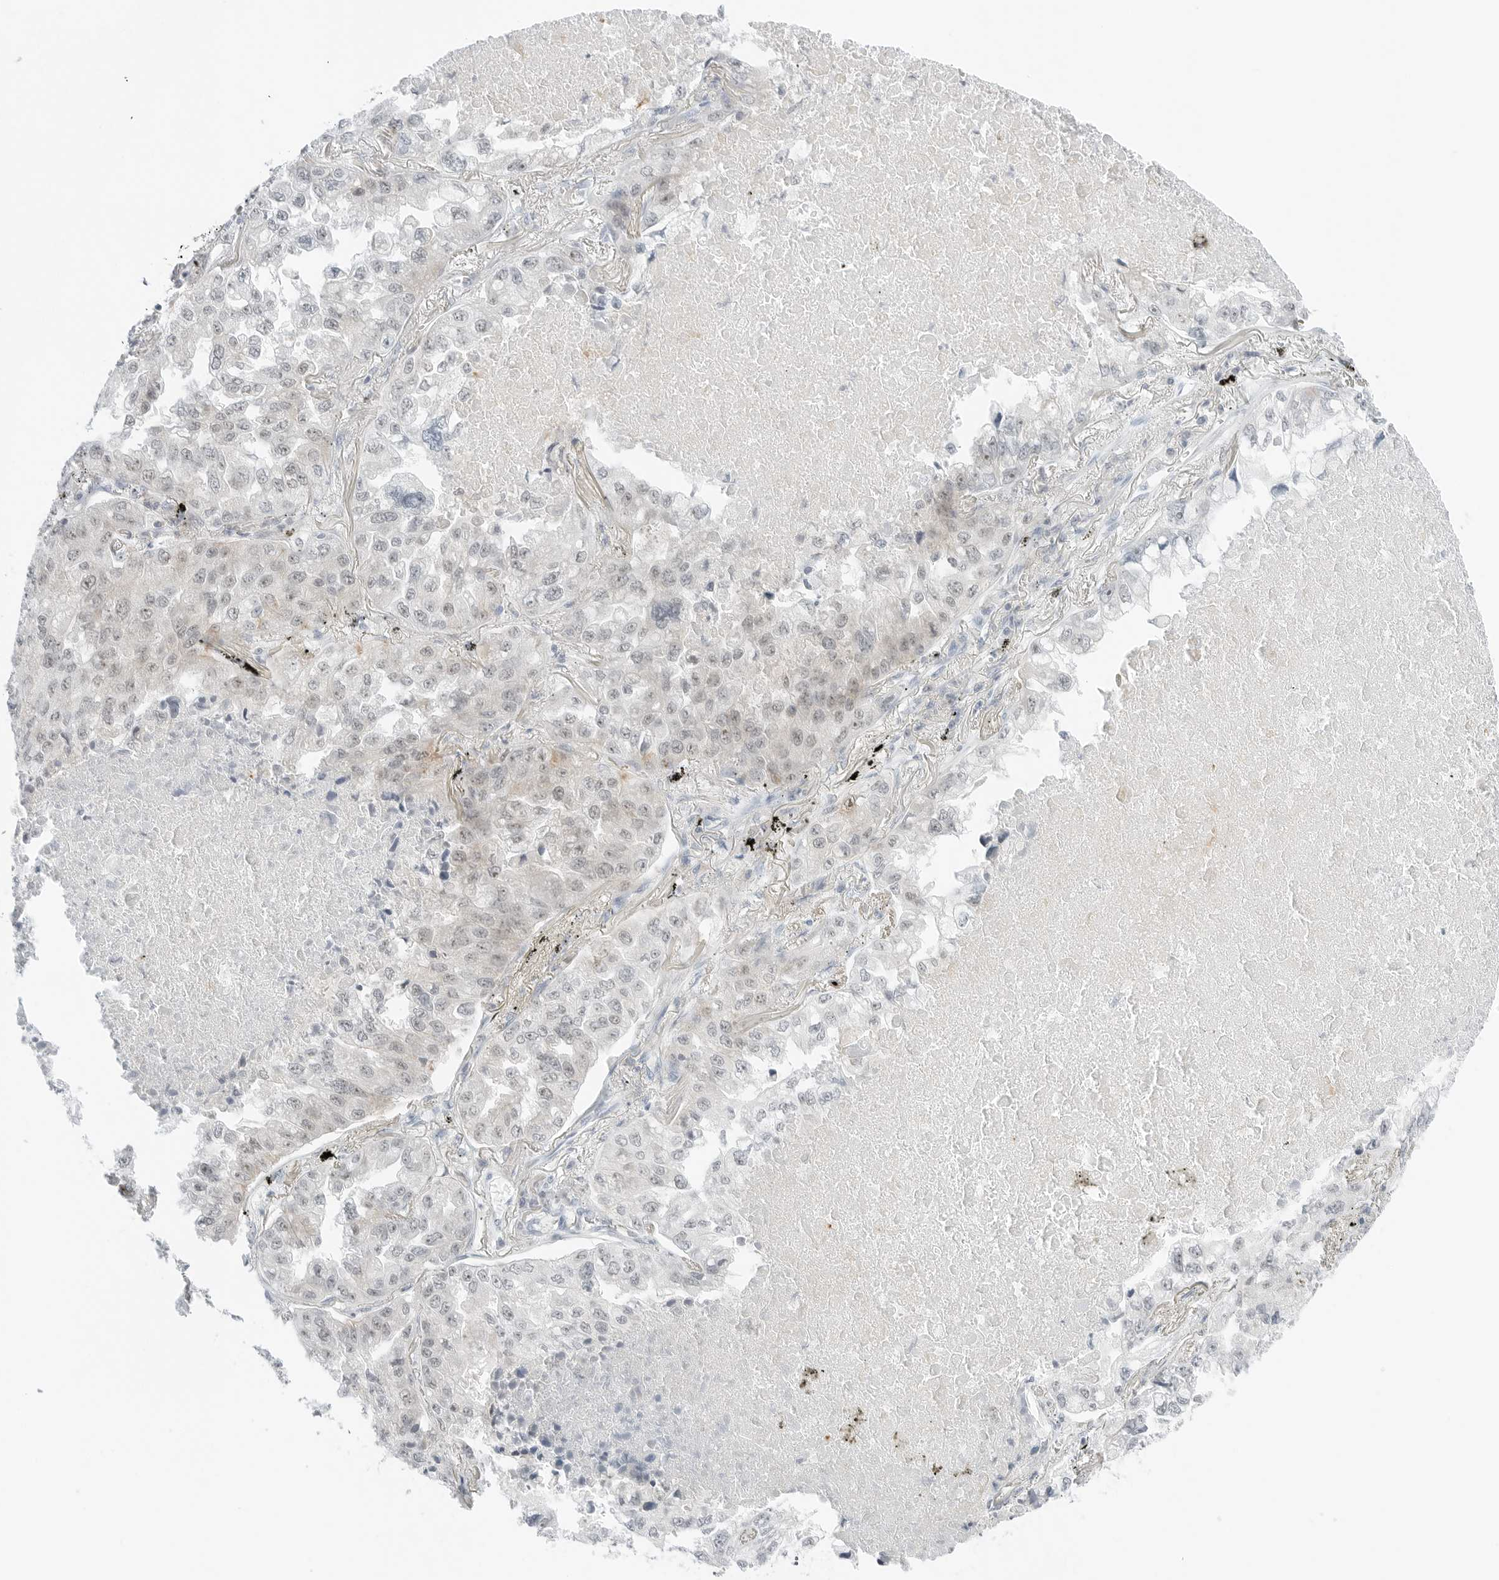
{"staining": {"intensity": "weak", "quantity": "<25%", "location": "nuclear"}, "tissue": "lung cancer", "cell_type": "Tumor cells", "image_type": "cancer", "snomed": [{"axis": "morphology", "description": "Adenocarcinoma, NOS"}, {"axis": "topography", "description": "Lung"}], "caption": "The photomicrograph displays no staining of tumor cells in lung adenocarcinoma. (Stains: DAB (3,3'-diaminobenzidine) immunohistochemistry with hematoxylin counter stain, Microscopy: brightfield microscopy at high magnification).", "gene": "CCSAP", "patient": {"sex": "male", "age": 65}}